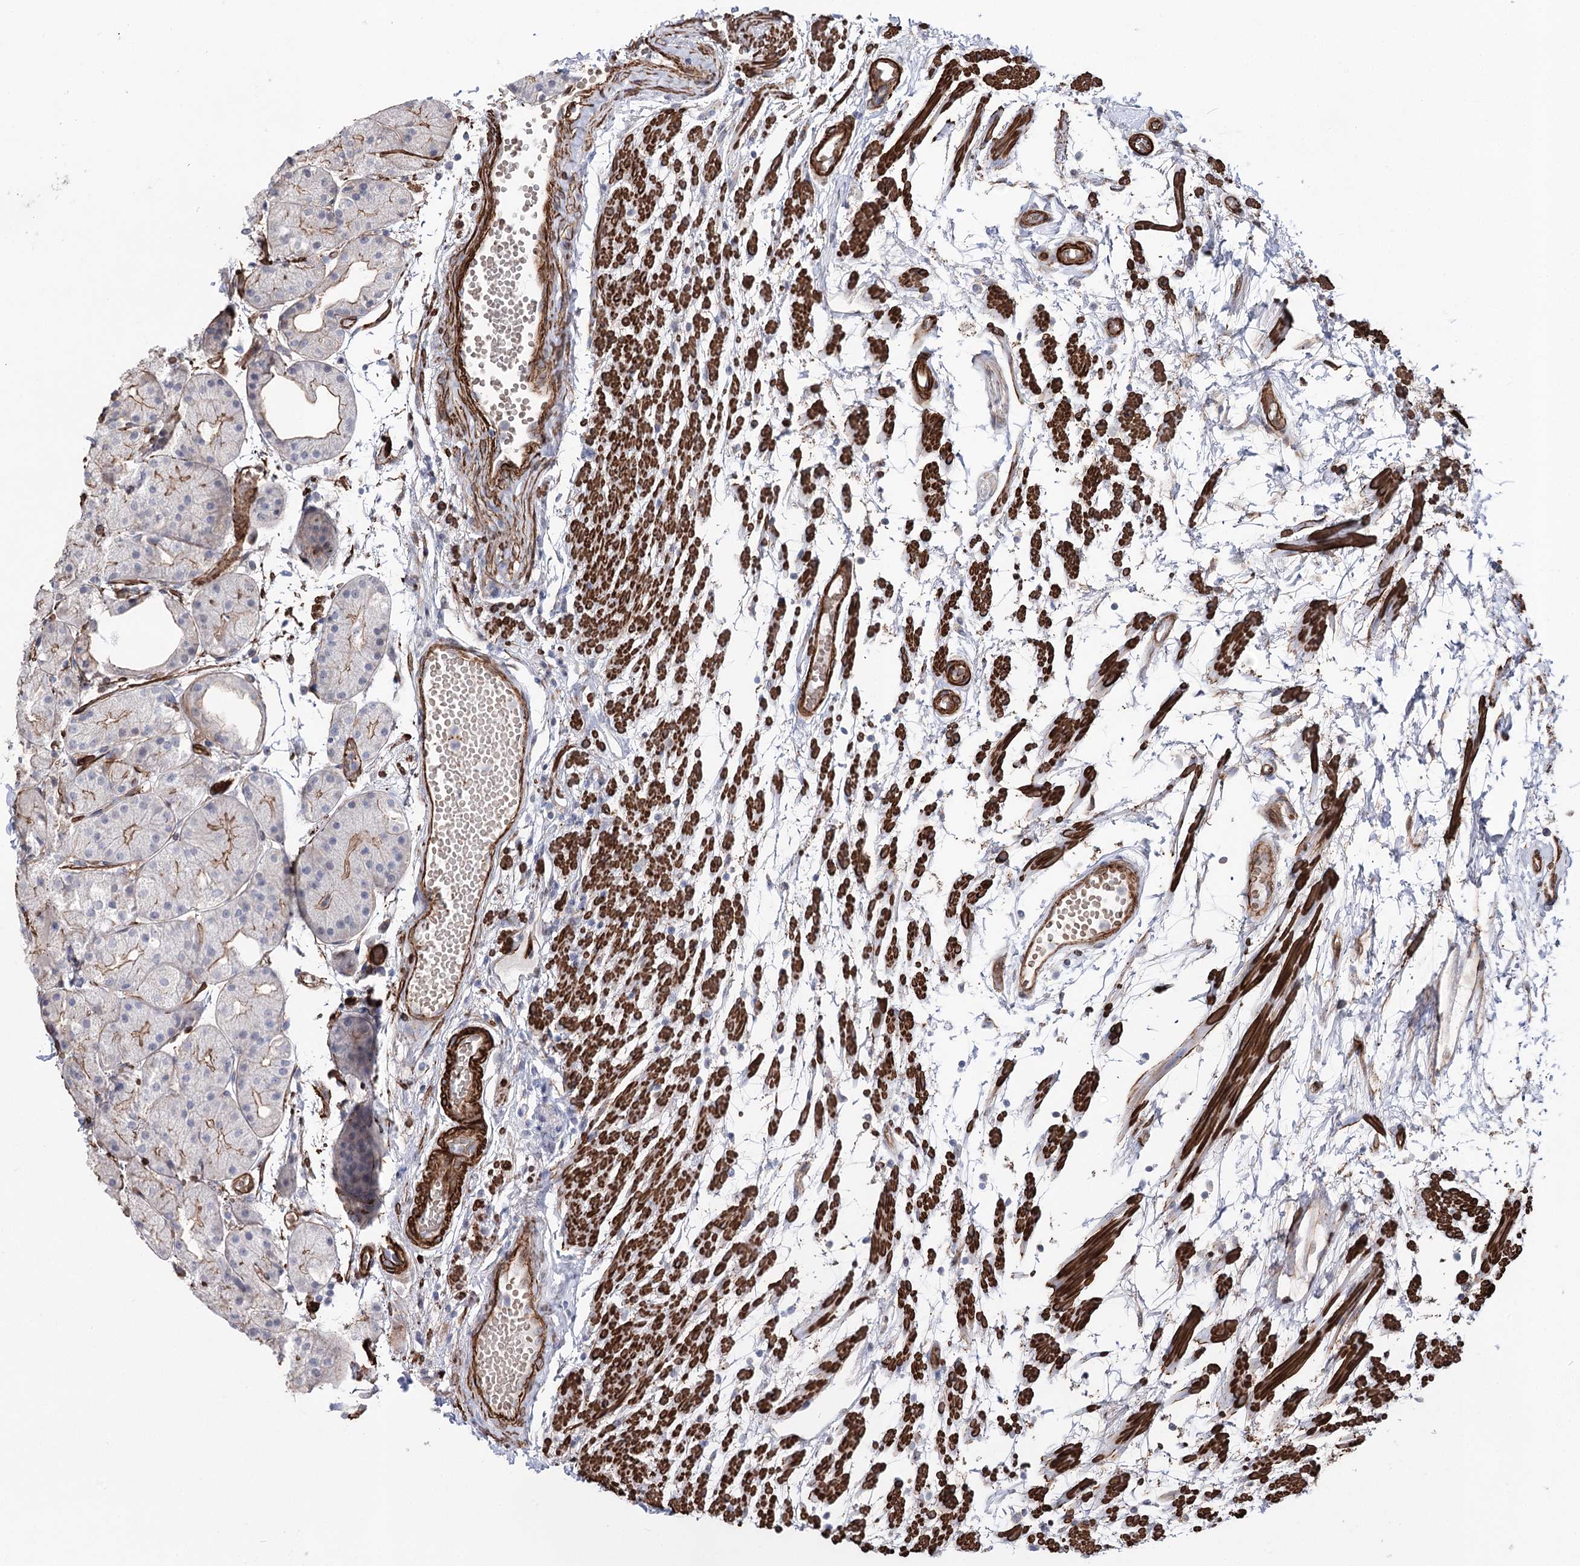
{"staining": {"intensity": "moderate", "quantity": "25%-75%", "location": "cytoplasmic/membranous"}, "tissue": "stomach", "cell_type": "Glandular cells", "image_type": "normal", "snomed": [{"axis": "morphology", "description": "Normal tissue, NOS"}, {"axis": "topography", "description": "Stomach, upper"}], "caption": "Moderate cytoplasmic/membranous expression is present in approximately 25%-75% of glandular cells in unremarkable stomach.", "gene": "ARHGAP20", "patient": {"sex": "male", "age": 72}}